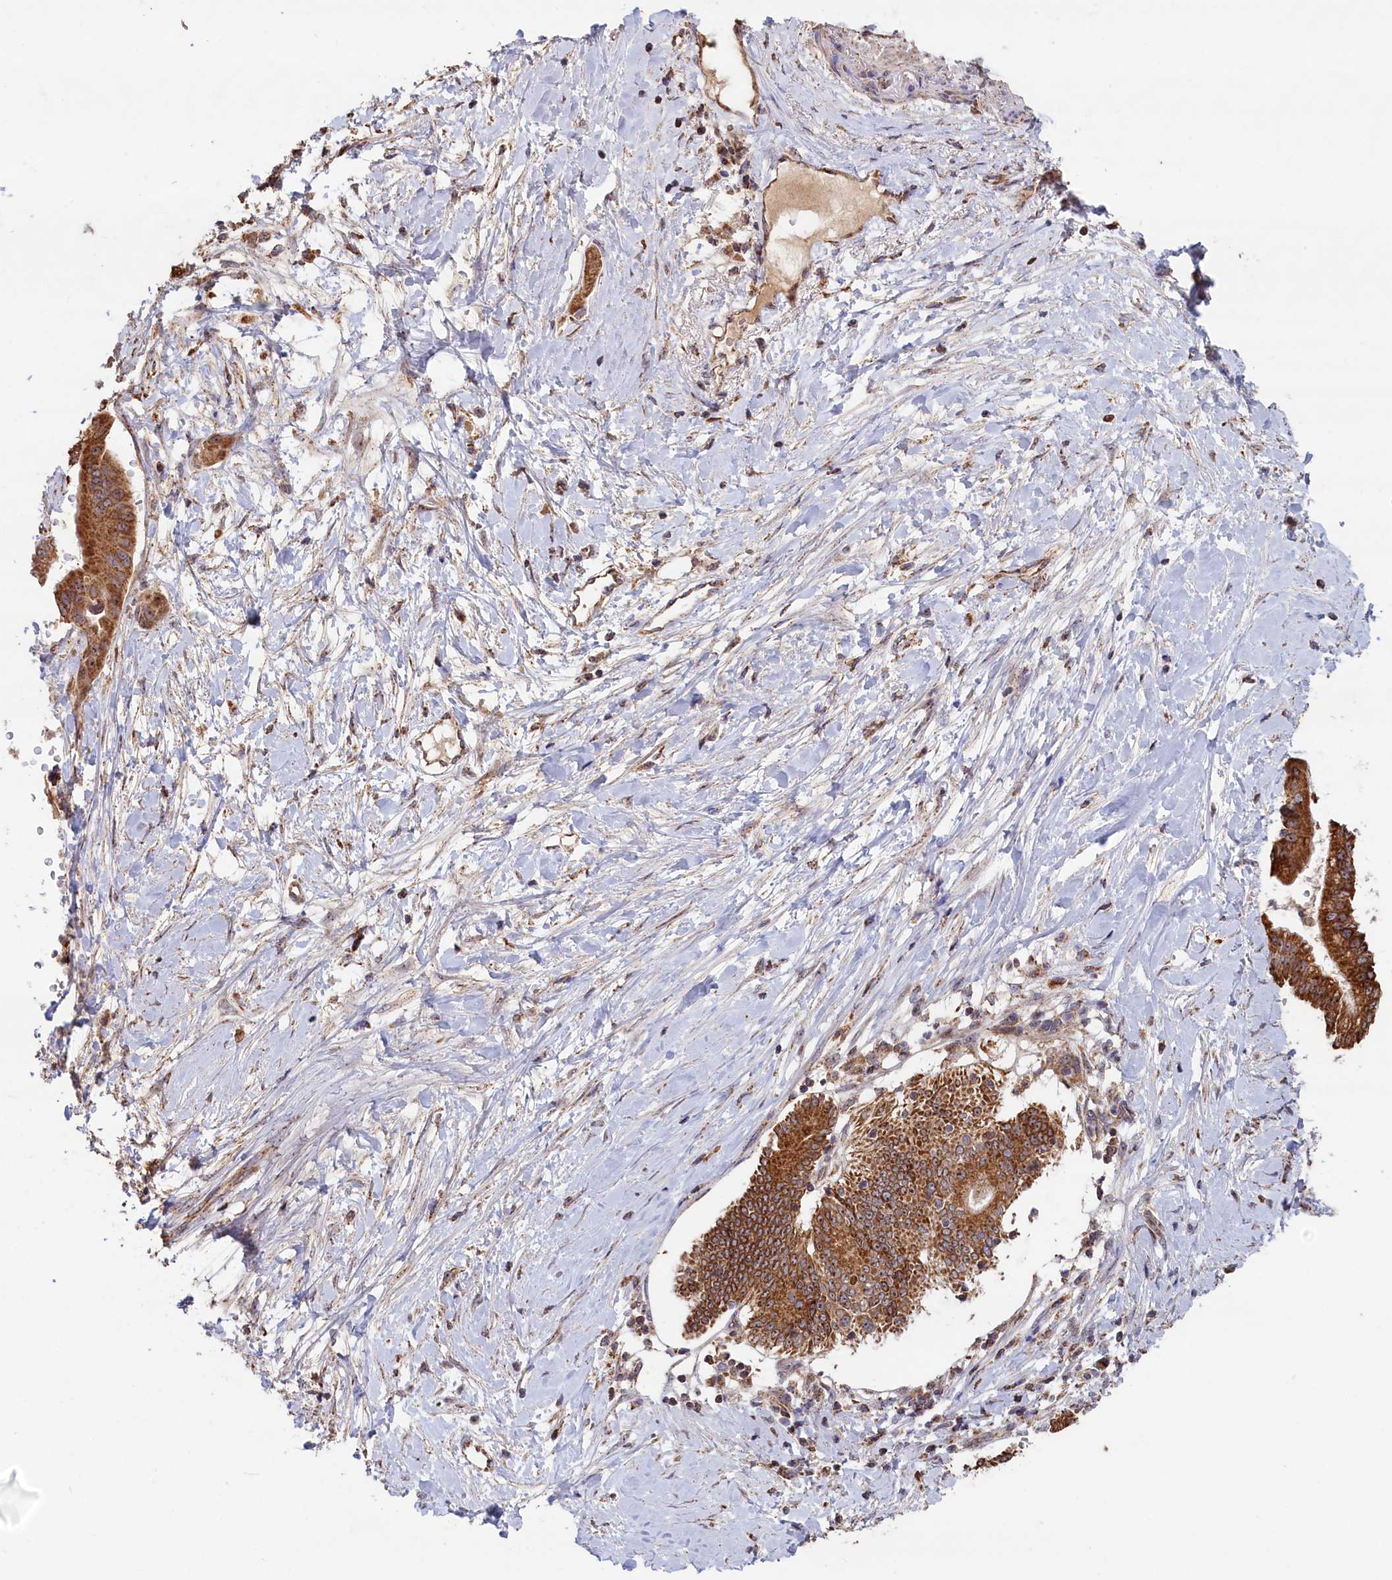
{"staining": {"intensity": "strong", "quantity": ">75%", "location": "cytoplasmic/membranous,nuclear"}, "tissue": "pancreatic cancer", "cell_type": "Tumor cells", "image_type": "cancer", "snomed": [{"axis": "morphology", "description": "Adenocarcinoma, NOS"}, {"axis": "topography", "description": "Pancreas"}], "caption": "Immunohistochemistry (IHC) (DAB (3,3'-diaminobenzidine)) staining of adenocarcinoma (pancreatic) demonstrates strong cytoplasmic/membranous and nuclear protein positivity in approximately >75% of tumor cells.", "gene": "ZNF816", "patient": {"sex": "male", "age": 68}}